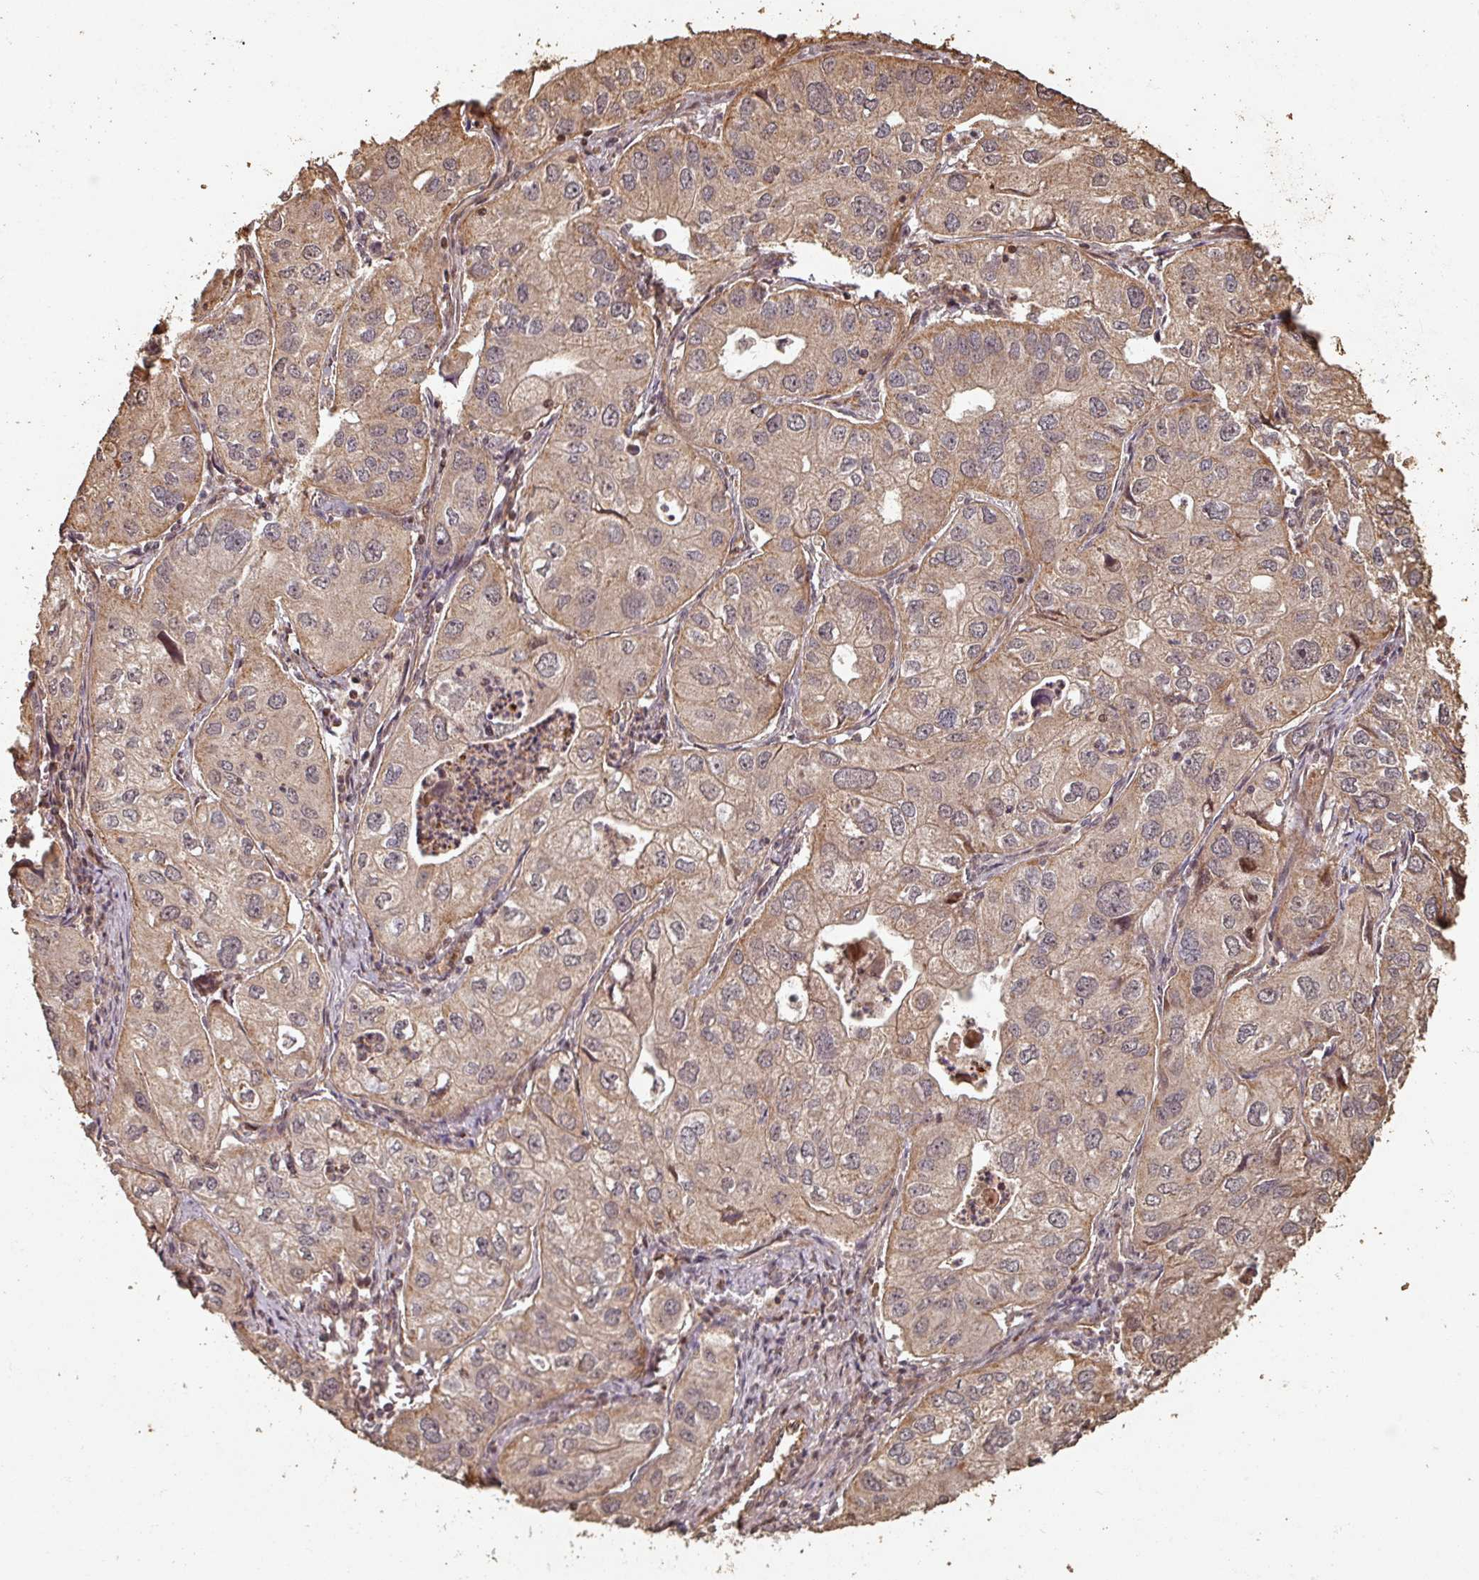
{"staining": {"intensity": "moderate", "quantity": ">75%", "location": "cytoplasmic/membranous"}, "tissue": "lung cancer", "cell_type": "Tumor cells", "image_type": "cancer", "snomed": [{"axis": "morphology", "description": "Adenocarcinoma, NOS"}, {"axis": "topography", "description": "Lung"}], "caption": "Lung cancer stained with a brown dye shows moderate cytoplasmic/membranous positive staining in approximately >75% of tumor cells.", "gene": "EID1", "patient": {"sex": "male", "age": 48}}